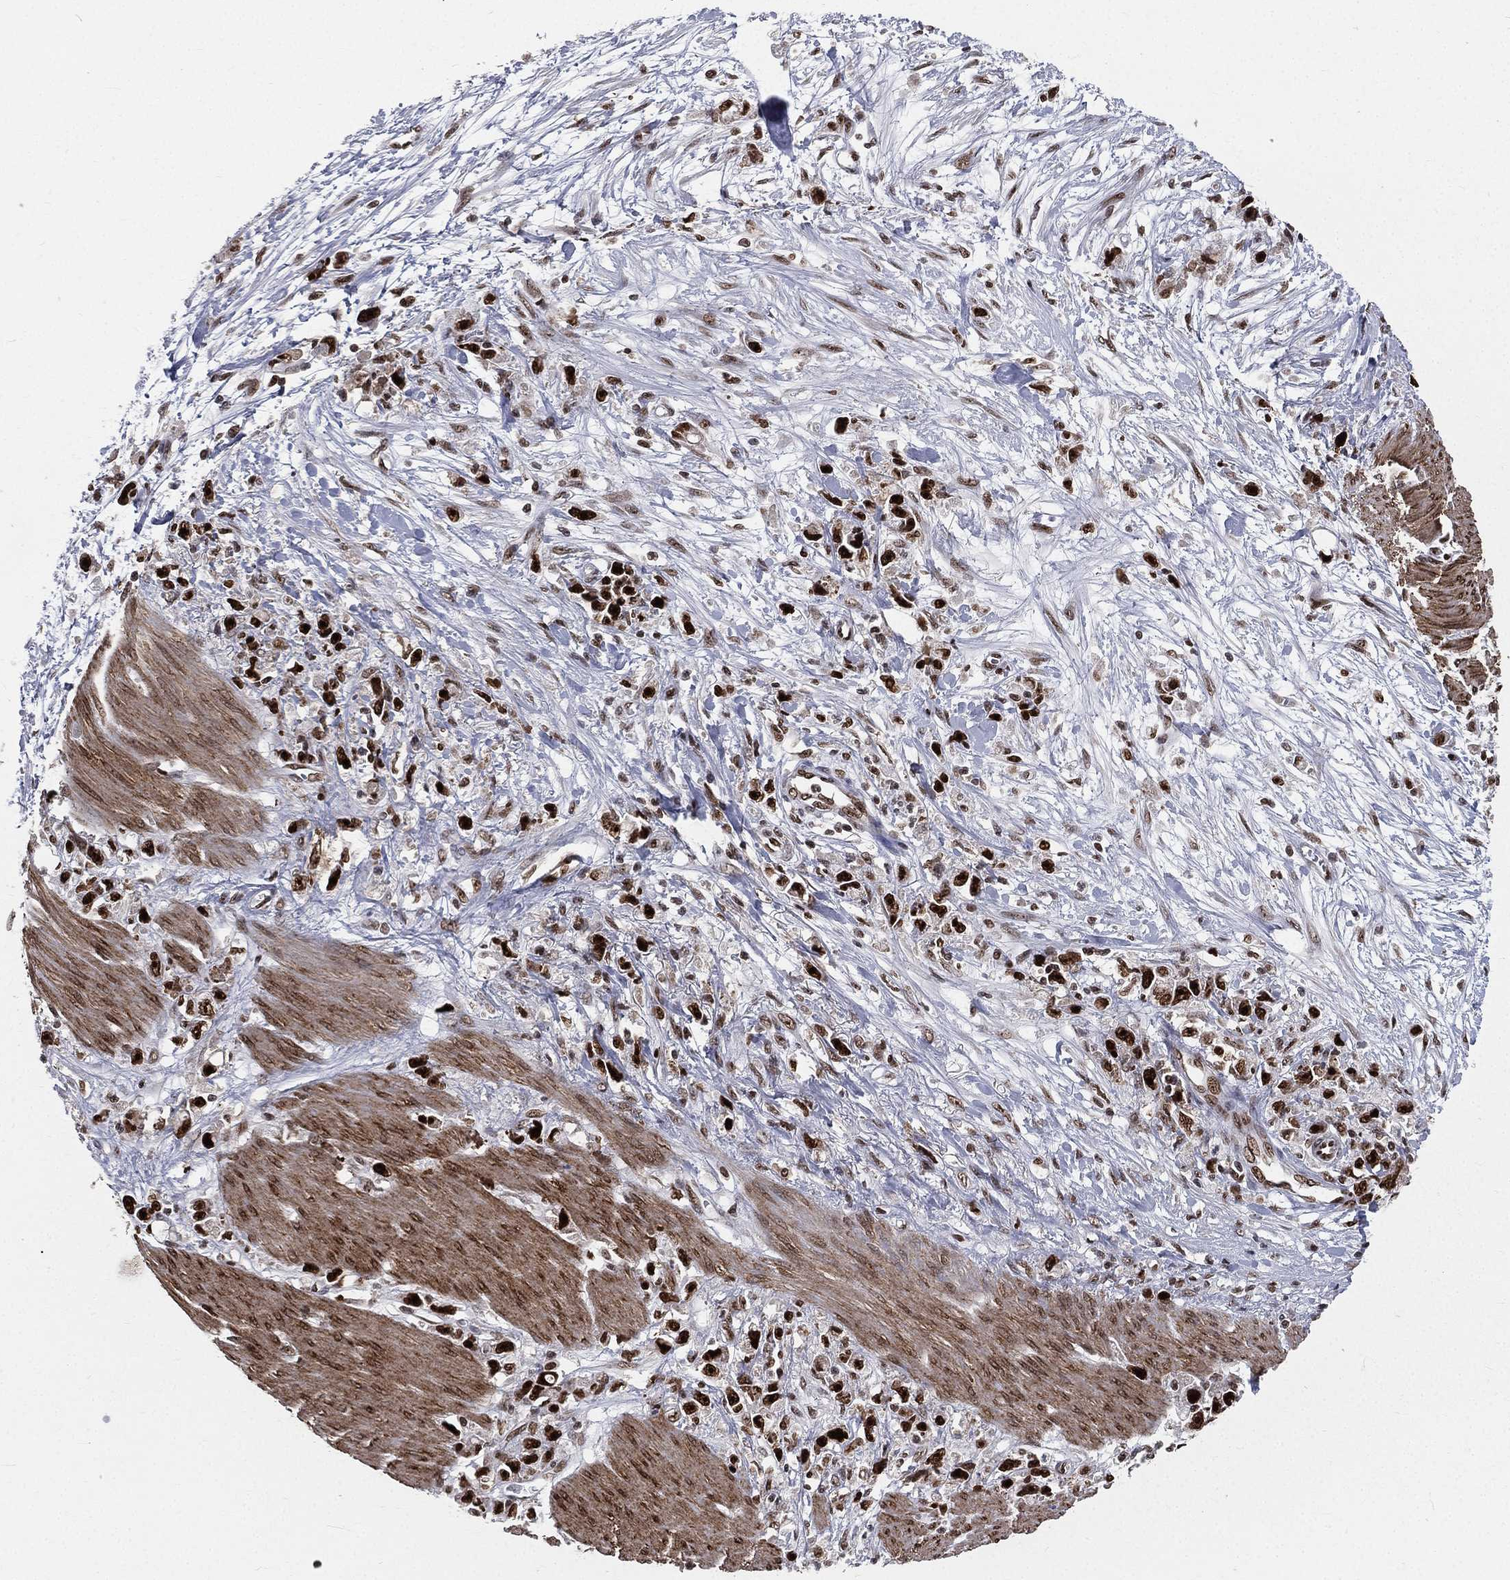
{"staining": {"intensity": "strong", "quantity": ">75%", "location": "nuclear"}, "tissue": "stomach cancer", "cell_type": "Tumor cells", "image_type": "cancer", "snomed": [{"axis": "morphology", "description": "Adenocarcinoma, NOS"}, {"axis": "topography", "description": "Stomach"}], "caption": "A brown stain highlights strong nuclear staining of a protein in stomach cancer (adenocarcinoma) tumor cells.", "gene": "POLB", "patient": {"sex": "female", "age": 59}}